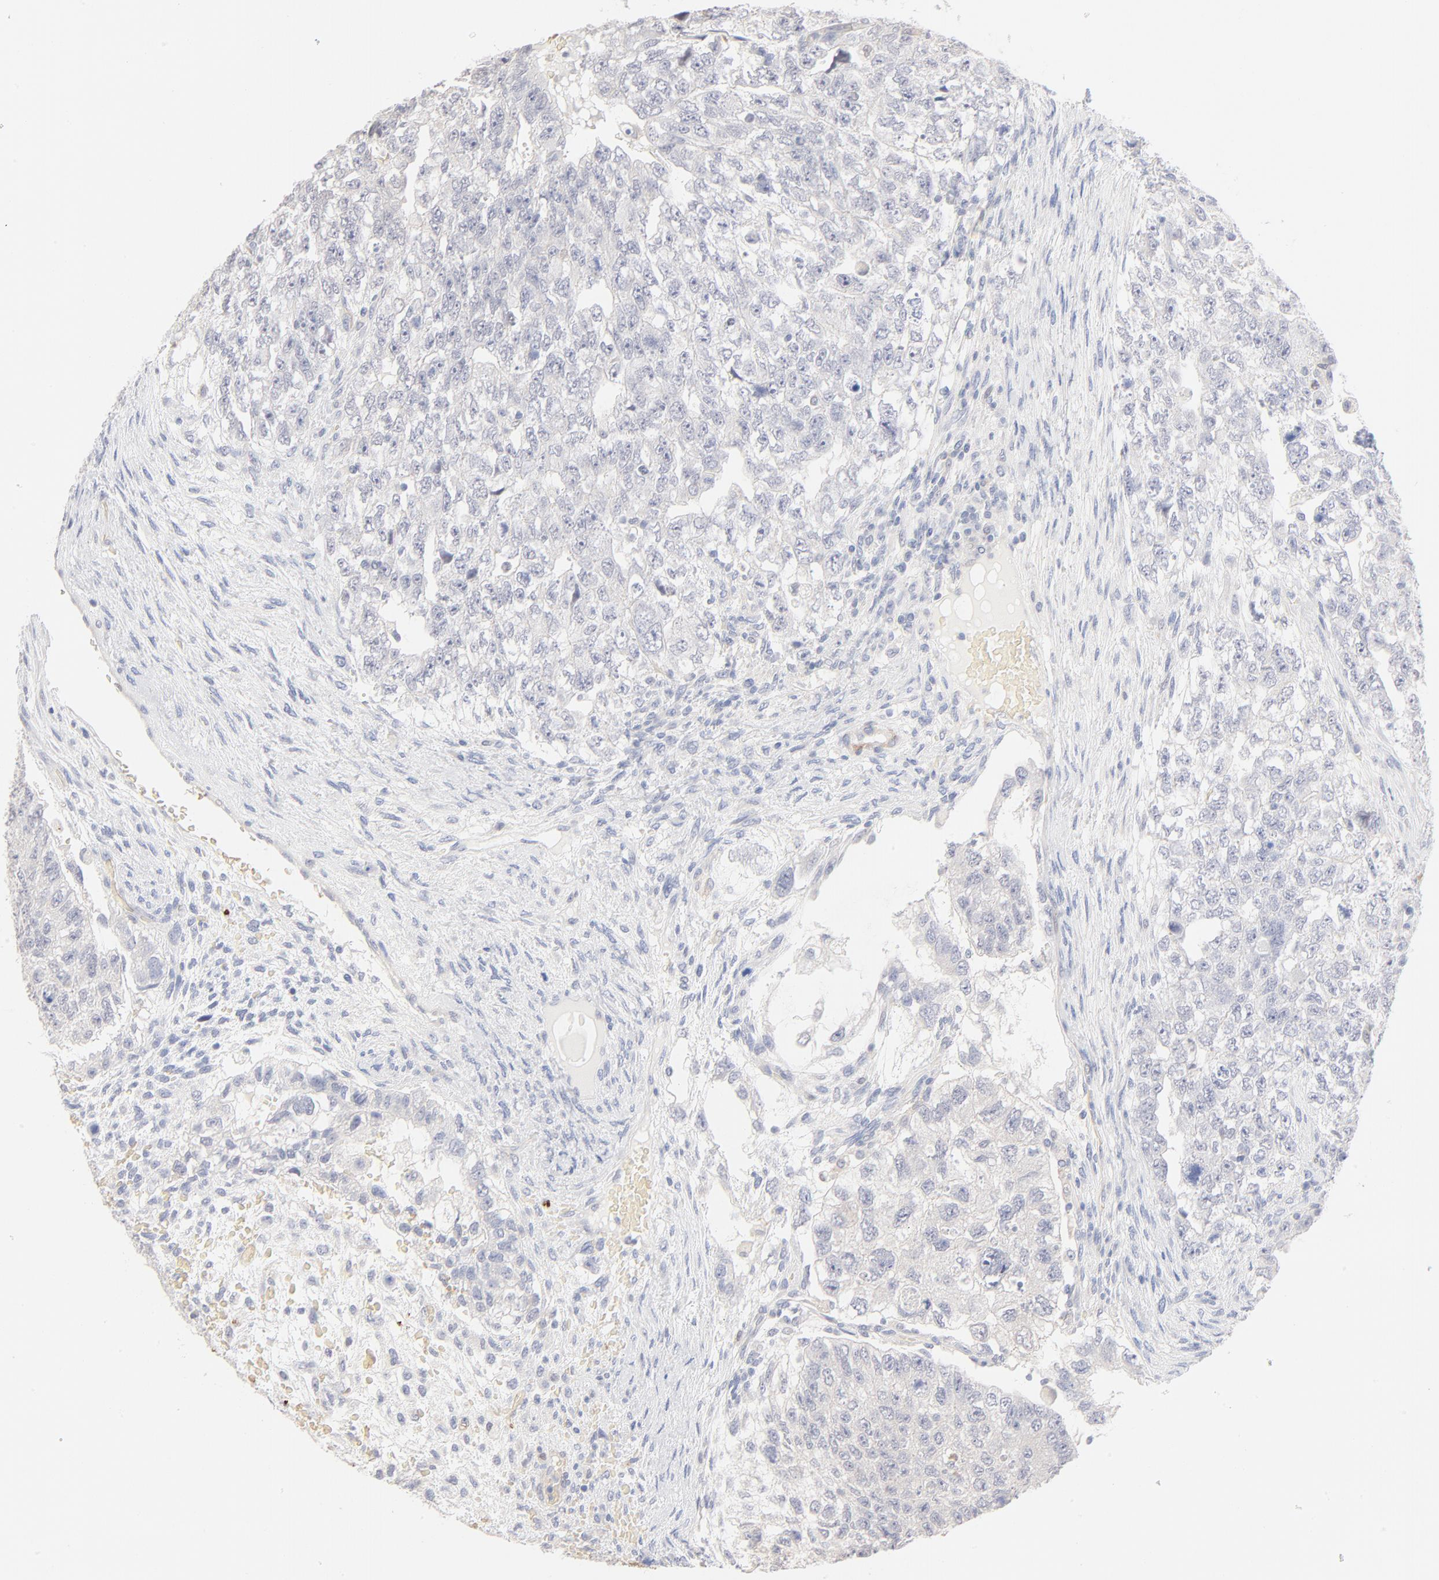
{"staining": {"intensity": "negative", "quantity": "none", "location": "none"}, "tissue": "testis cancer", "cell_type": "Tumor cells", "image_type": "cancer", "snomed": [{"axis": "morphology", "description": "Carcinoma, Embryonal, NOS"}, {"axis": "topography", "description": "Testis"}], "caption": "Embryonal carcinoma (testis) was stained to show a protein in brown. There is no significant staining in tumor cells. (Immunohistochemistry (ihc), brightfield microscopy, high magnification).", "gene": "SPTB", "patient": {"sex": "male", "age": 36}}